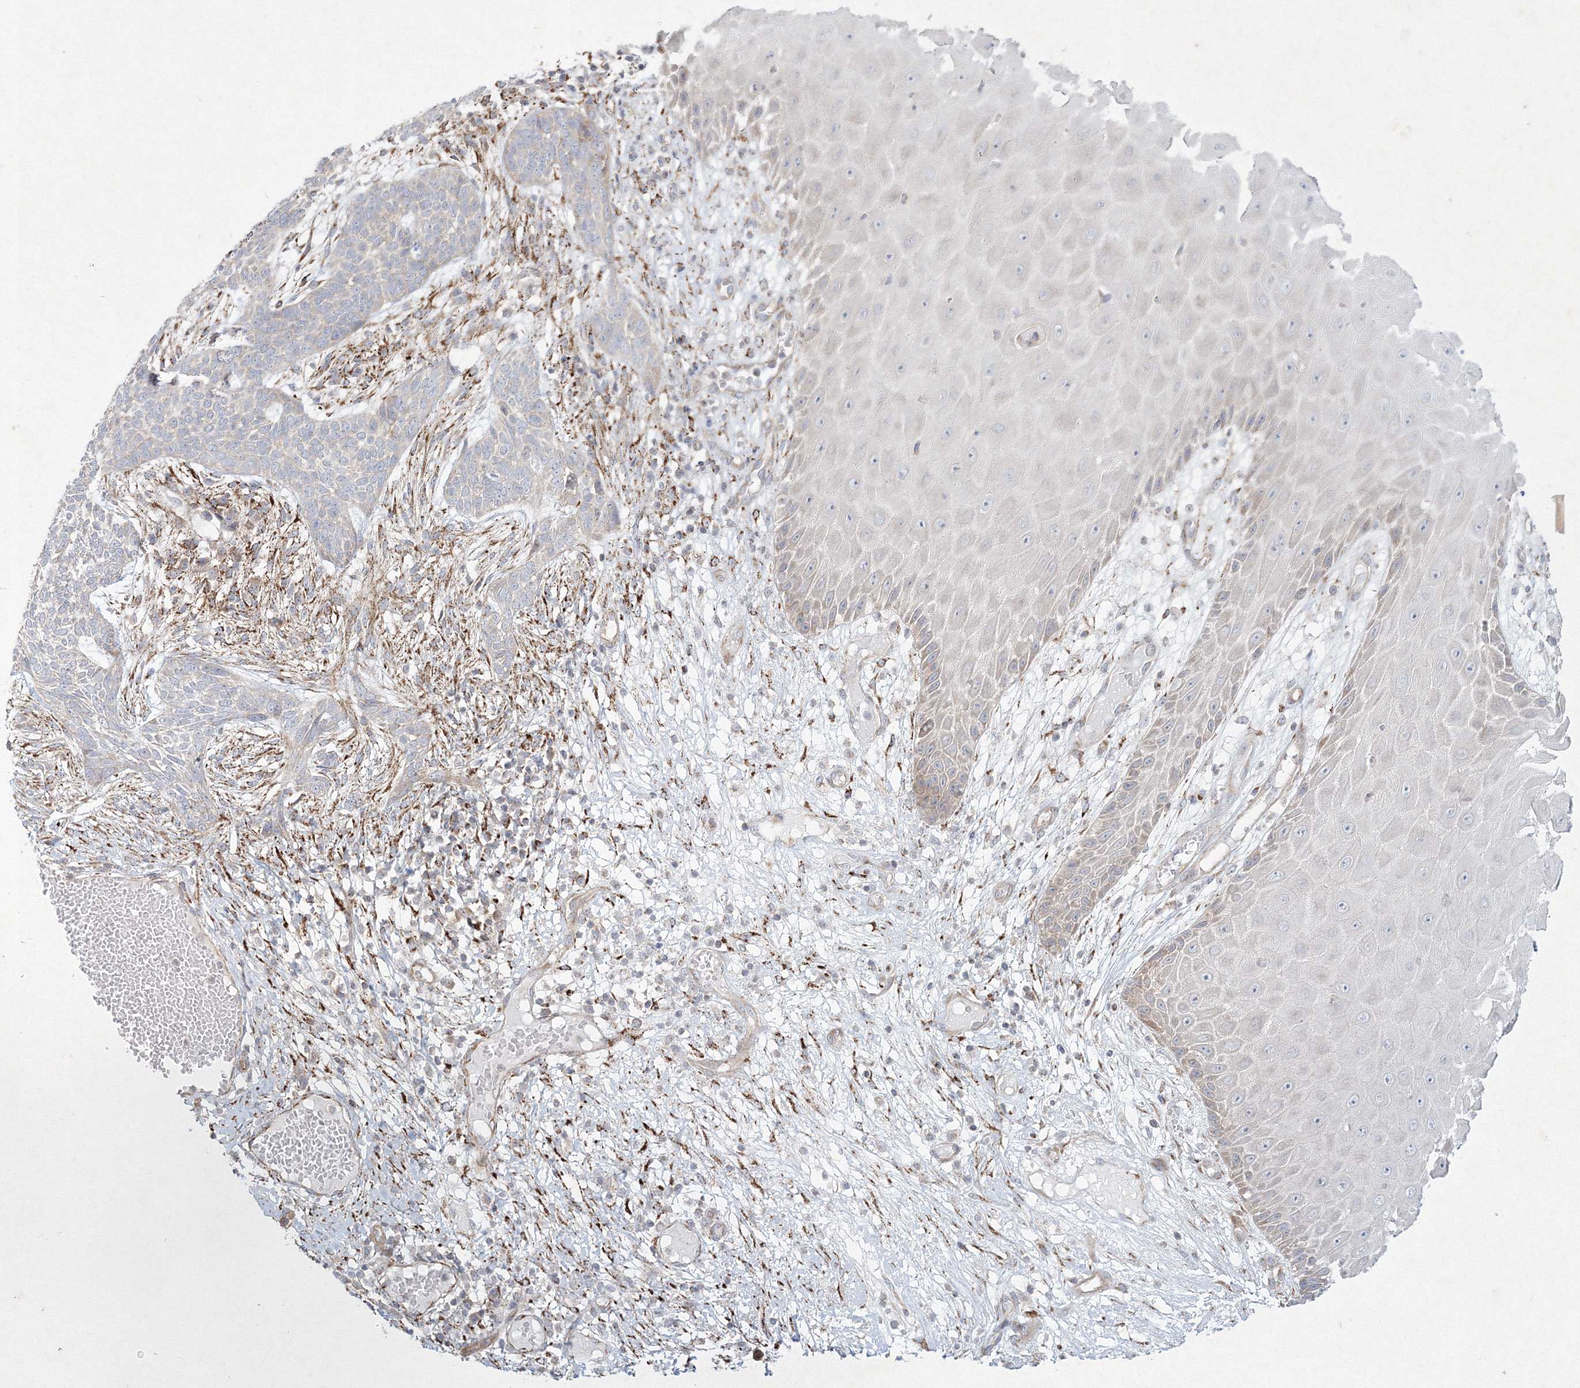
{"staining": {"intensity": "negative", "quantity": "none", "location": "none"}, "tissue": "skin cancer", "cell_type": "Tumor cells", "image_type": "cancer", "snomed": [{"axis": "morphology", "description": "Normal tissue, NOS"}, {"axis": "morphology", "description": "Basal cell carcinoma"}, {"axis": "topography", "description": "Skin"}], "caption": "There is no significant positivity in tumor cells of skin cancer (basal cell carcinoma).", "gene": "WDR49", "patient": {"sex": "male", "age": 64}}